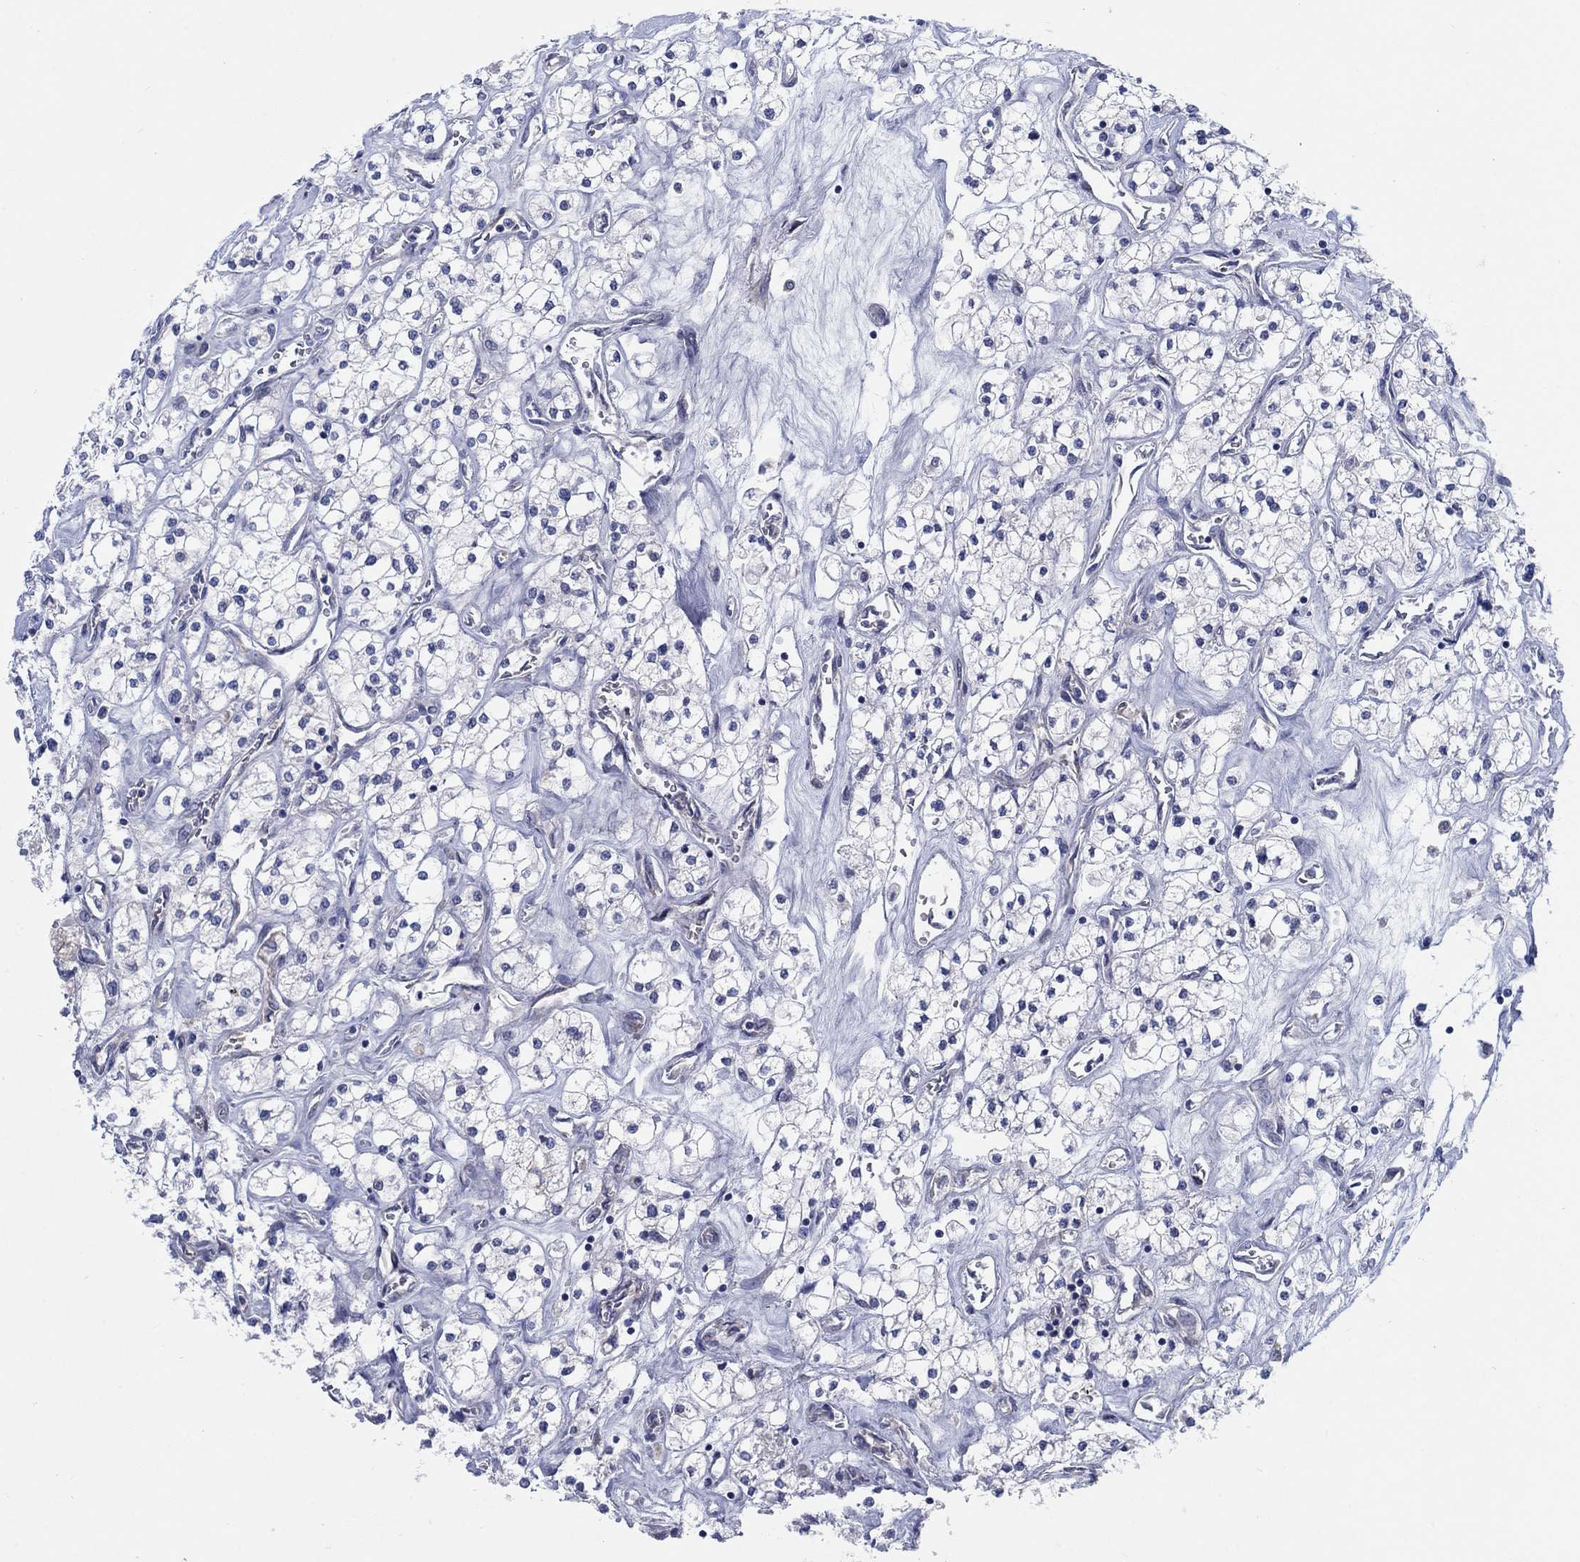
{"staining": {"intensity": "weak", "quantity": "<25%", "location": "cytoplasmic/membranous"}, "tissue": "renal cancer", "cell_type": "Tumor cells", "image_type": "cancer", "snomed": [{"axis": "morphology", "description": "Adenocarcinoma, NOS"}, {"axis": "topography", "description": "Kidney"}], "caption": "This is an IHC micrograph of renal cancer (adenocarcinoma). There is no staining in tumor cells.", "gene": "TMEM59", "patient": {"sex": "male", "age": 80}}